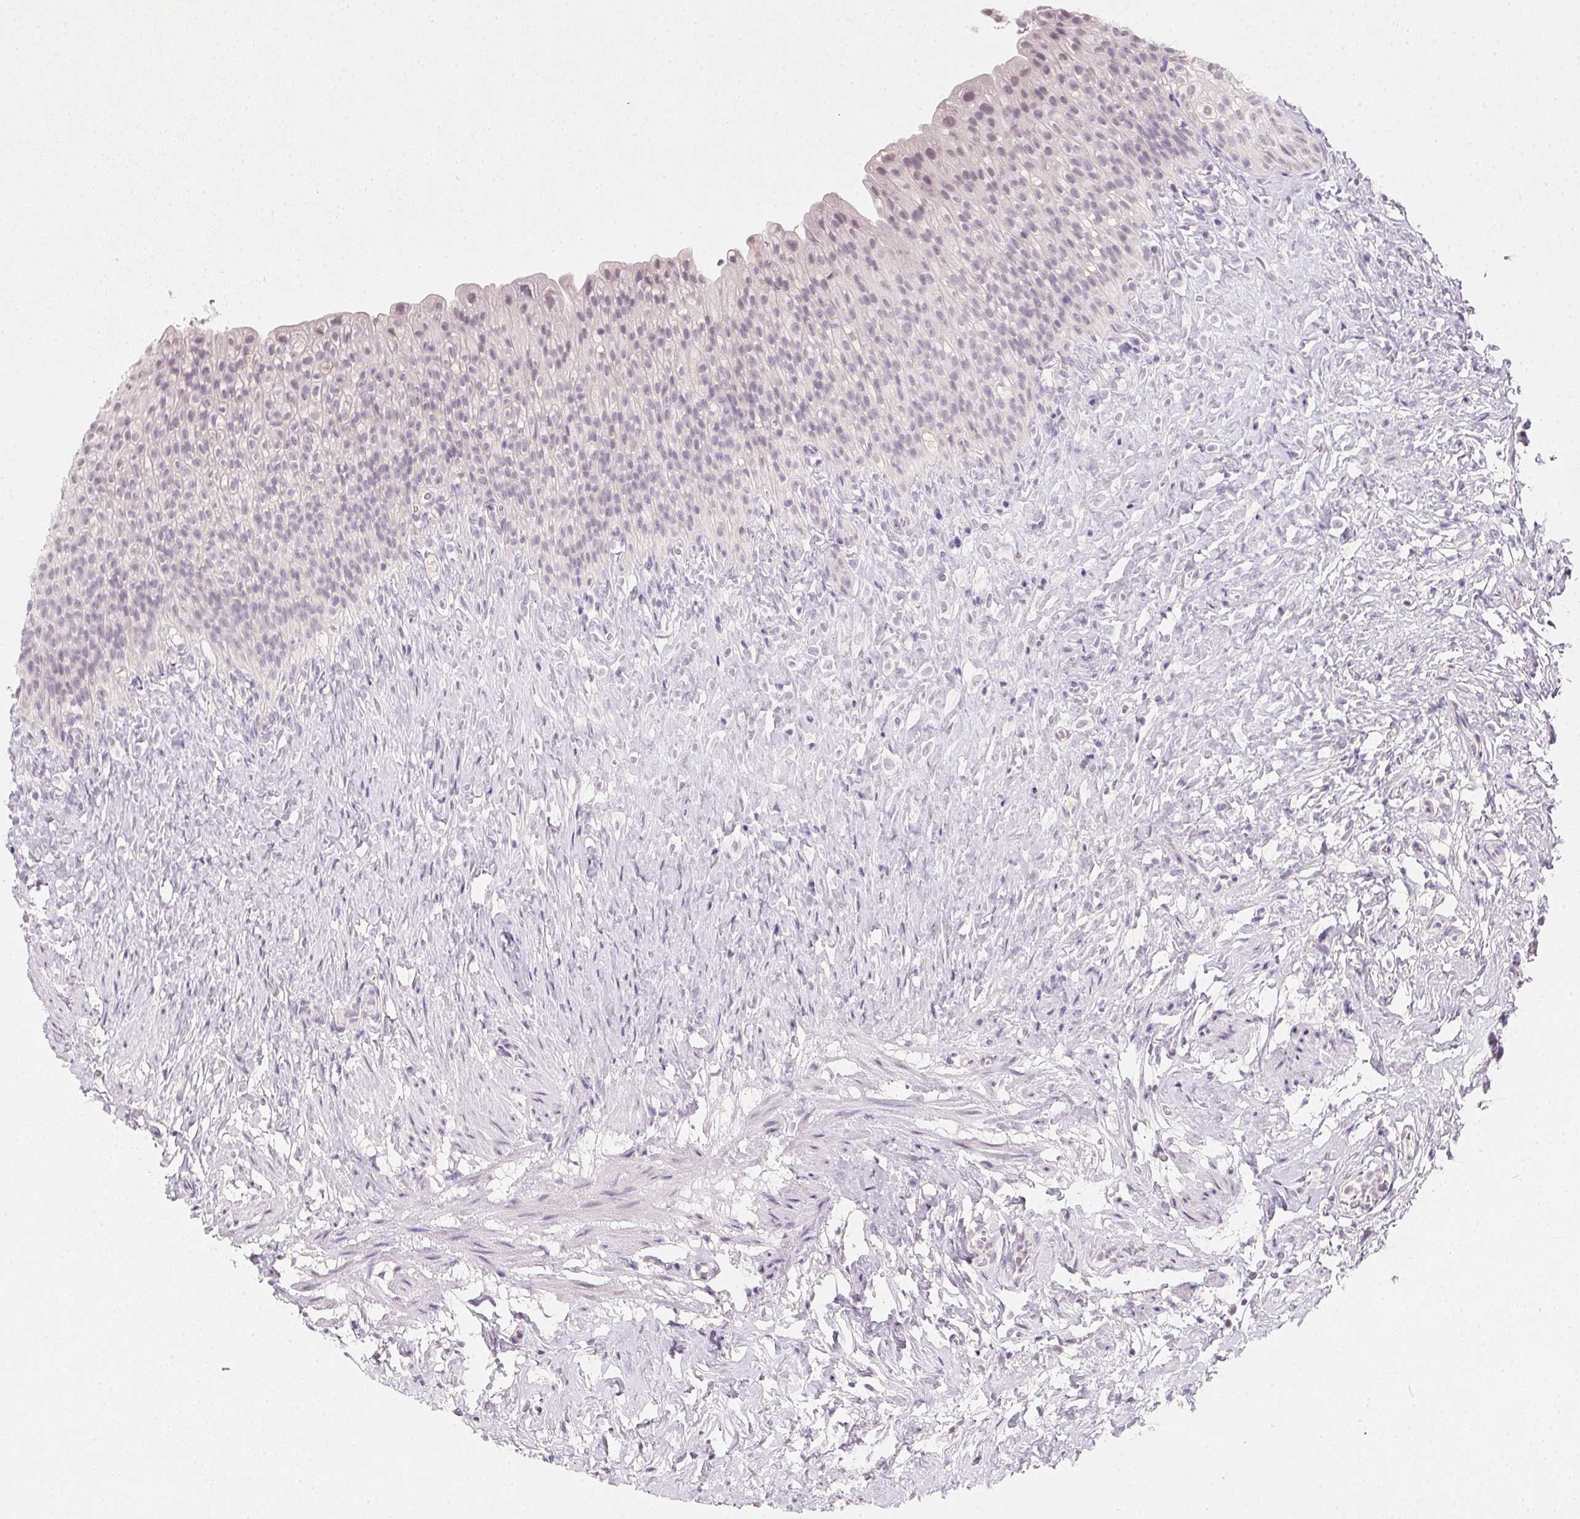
{"staining": {"intensity": "negative", "quantity": "none", "location": "none"}, "tissue": "urinary bladder", "cell_type": "Urothelial cells", "image_type": "normal", "snomed": [{"axis": "morphology", "description": "Normal tissue, NOS"}, {"axis": "topography", "description": "Urinary bladder"}, {"axis": "topography", "description": "Prostate"}], "caption": "Histopathology image shows no protein positivity in urothelial cells of benign urinary bladder.", "gene": "SLC6A18", "patient": {"sex": "male", "age": 76}}